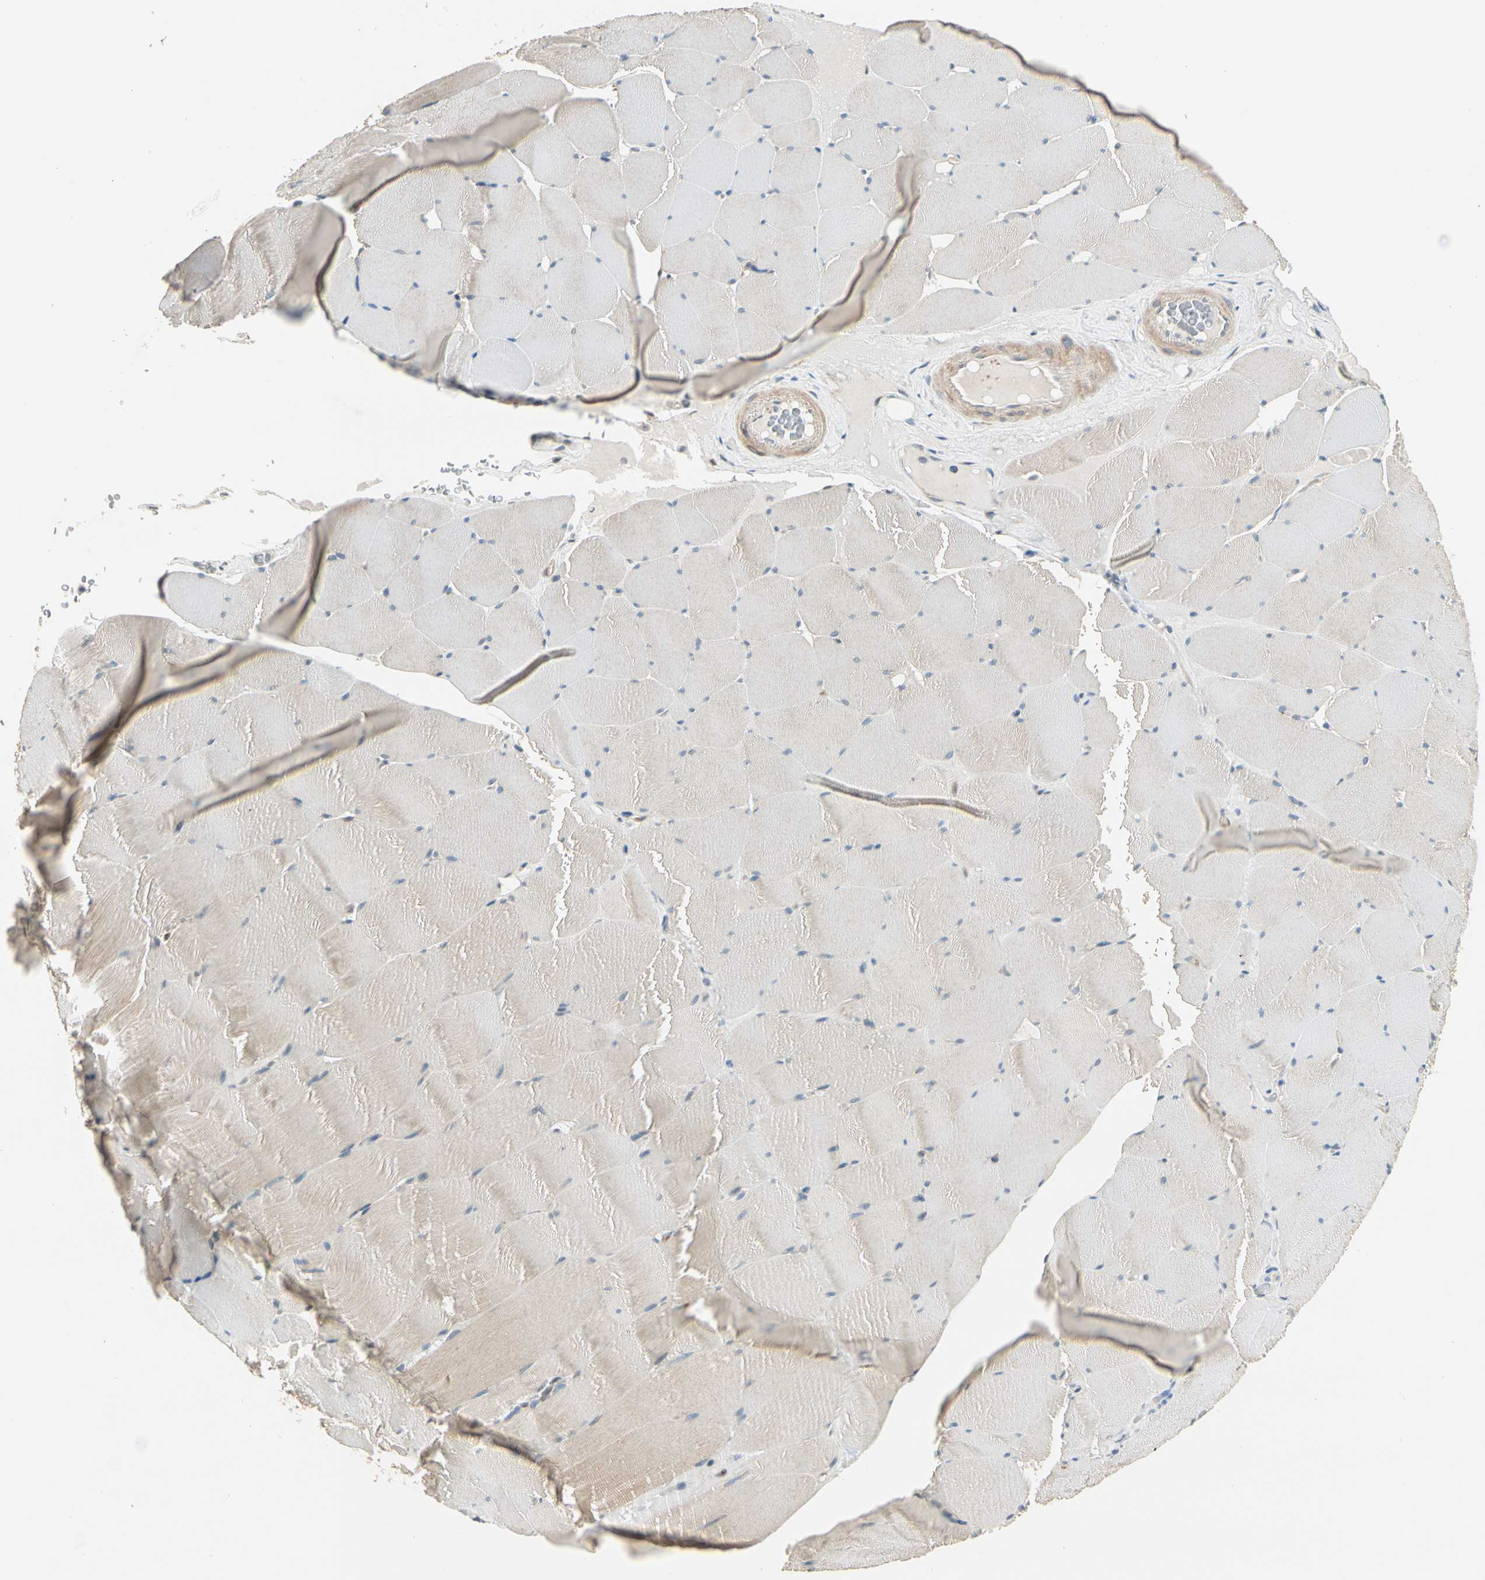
{"staining": {"intensity": "weak", "quantity": ">75%", "location": "cytoplasmic/membranous"}, "tissue": "skeletal muscle", "cell_type": "Myocytes", "image_type": "normal", "snomed": [{"axis": "morphology", "description": "Normal tissue, NOS"}, {"axis": "topography", "description": "Skeletal muscle"}], "caption": "A low amount of weak cytoplasmic/membranous expression is appreciated in about >75% of myocytes in normal skeletal muscle.", "gene": "ROCK2", "patient": {"sex": "male", "age": 62}}